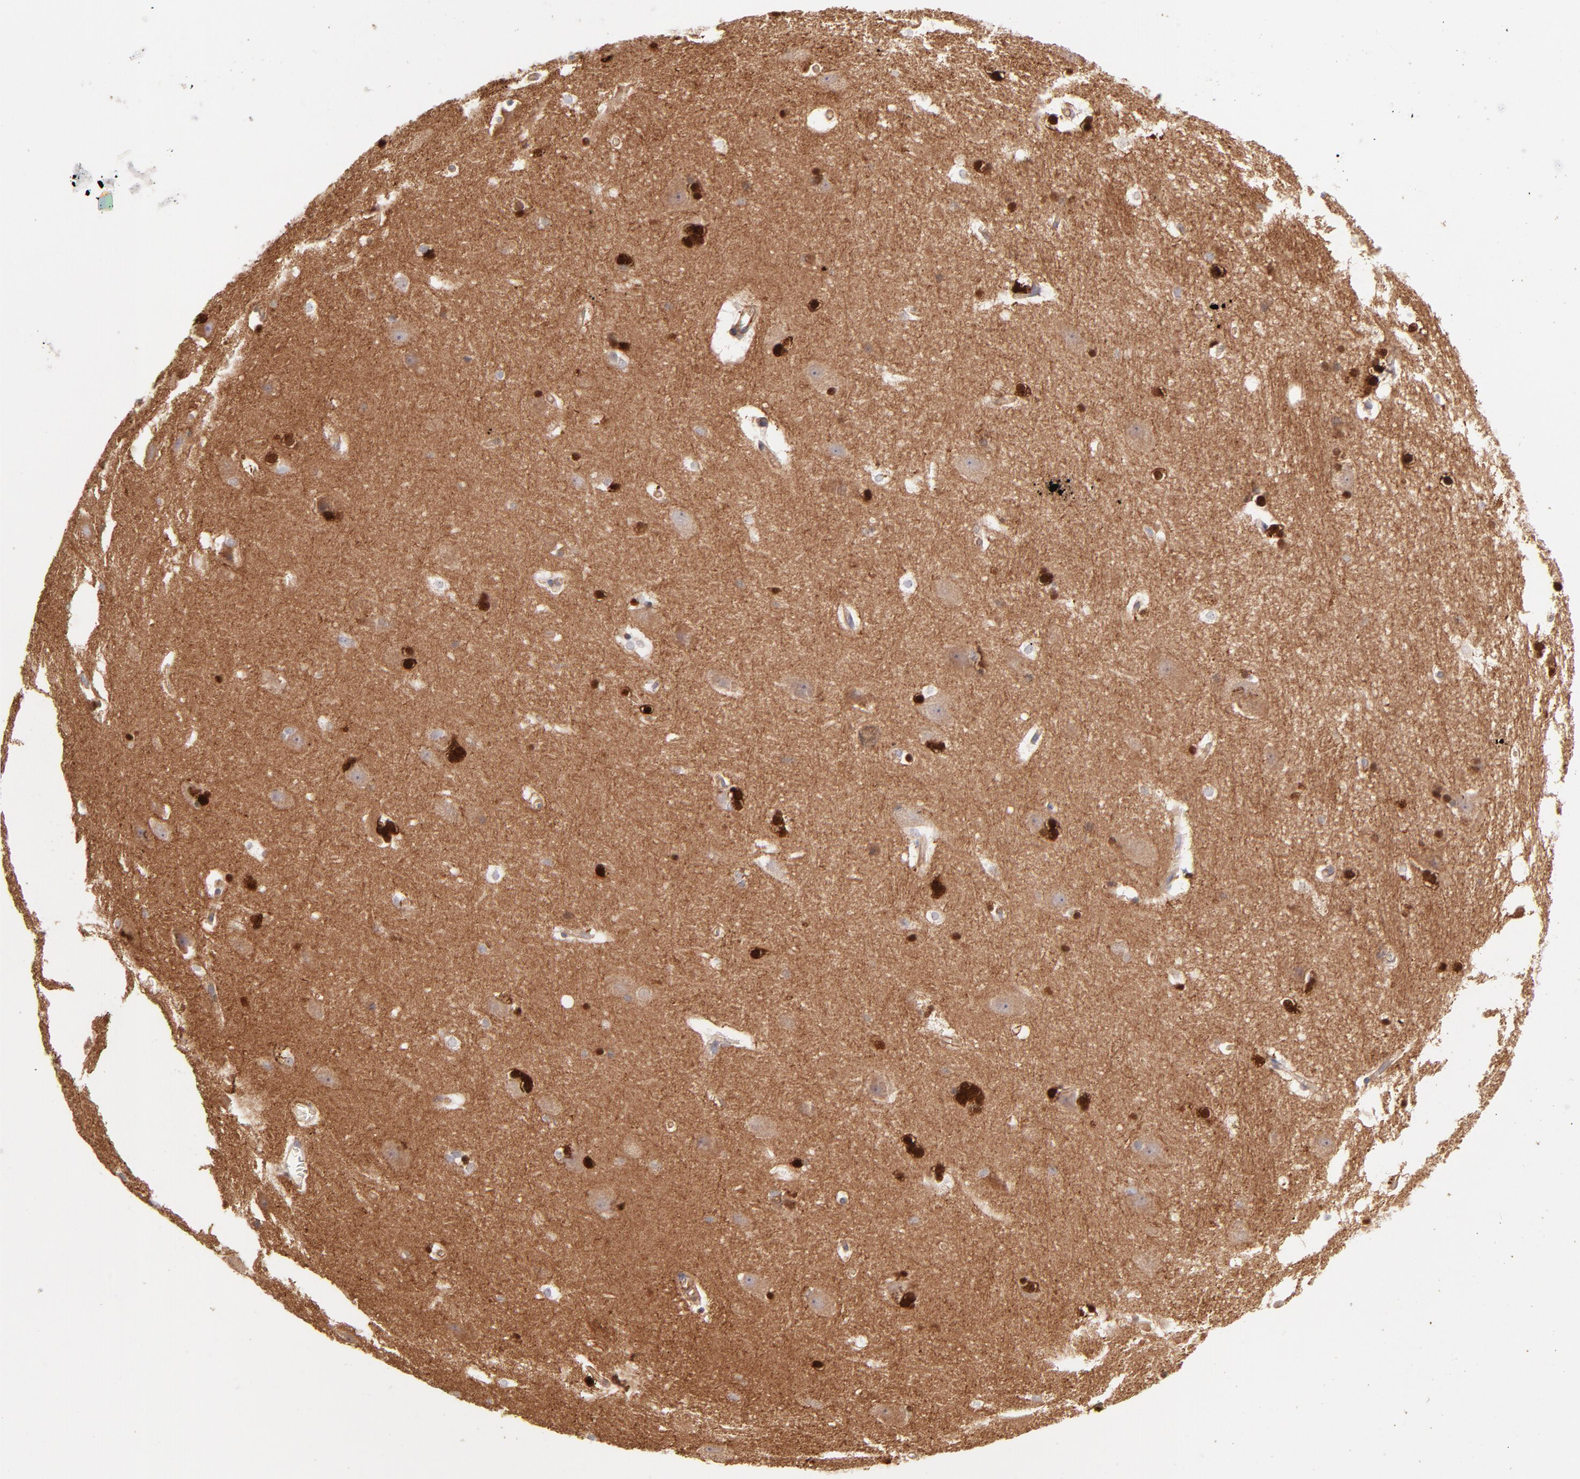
{"staining": {"intensity": "strong", "quantity": "25%-75%", "location": "cytoplasmic/membranous"}, "tissue": "hippocampus", "cell_type": "Glial cells", "image_type": "normal", "snomed": [{"axis": "morphology", "description": "Normal tissue, NOS"}, {"axis": "topography", "description": "Hippocampus"}], "caption": "Strong cytoplasmic/membranous expression for a protein is present in approximately 25%-75% of glial cells of benign hippocampus using immunohistochemistry (IHC).", "gene": "LDLRAP1", "patient": {"sex": "female", "age": 19}}